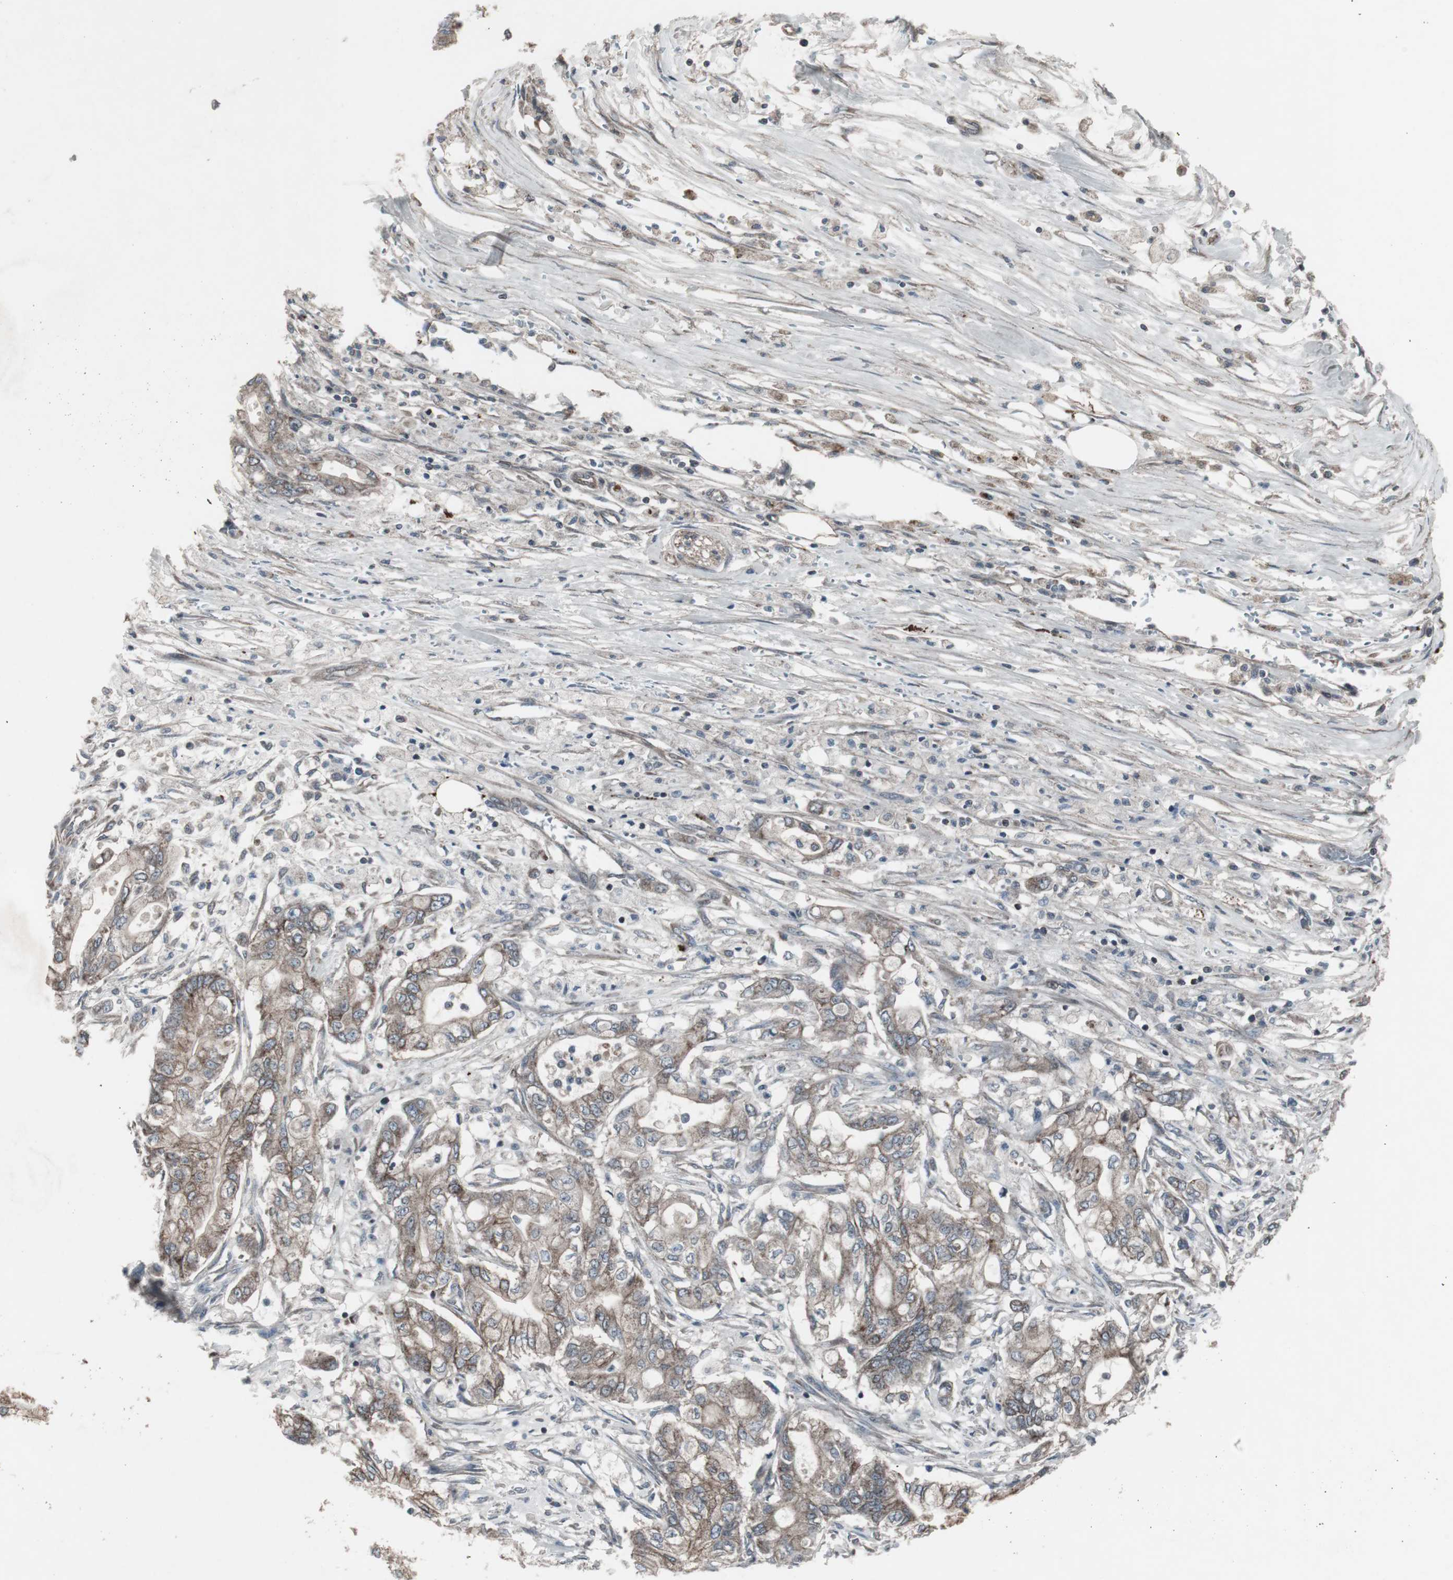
{"staining": {"intensity": "weak", "quantity": "25%-75%", "location": "cytoplasmic/membranous"}, "tissue": "pancreatic cancer", "cell_type": "Tumor cells", "image_type": "cancer", "snomed": [{"axis": "morphology", "description": "Adenocarcinoma, NOS"}, {"axis": "topography", "description": "Pancreas"}], "caption": "Protein analysis of pancreatic cancer (adenocarcinoma) tissue exhibits weak cytoplasmic/membranous staining in about 25%-75% of tumor cells.", "gene": "SSTR2", "patient": {"sex": "male", "age": 70}}